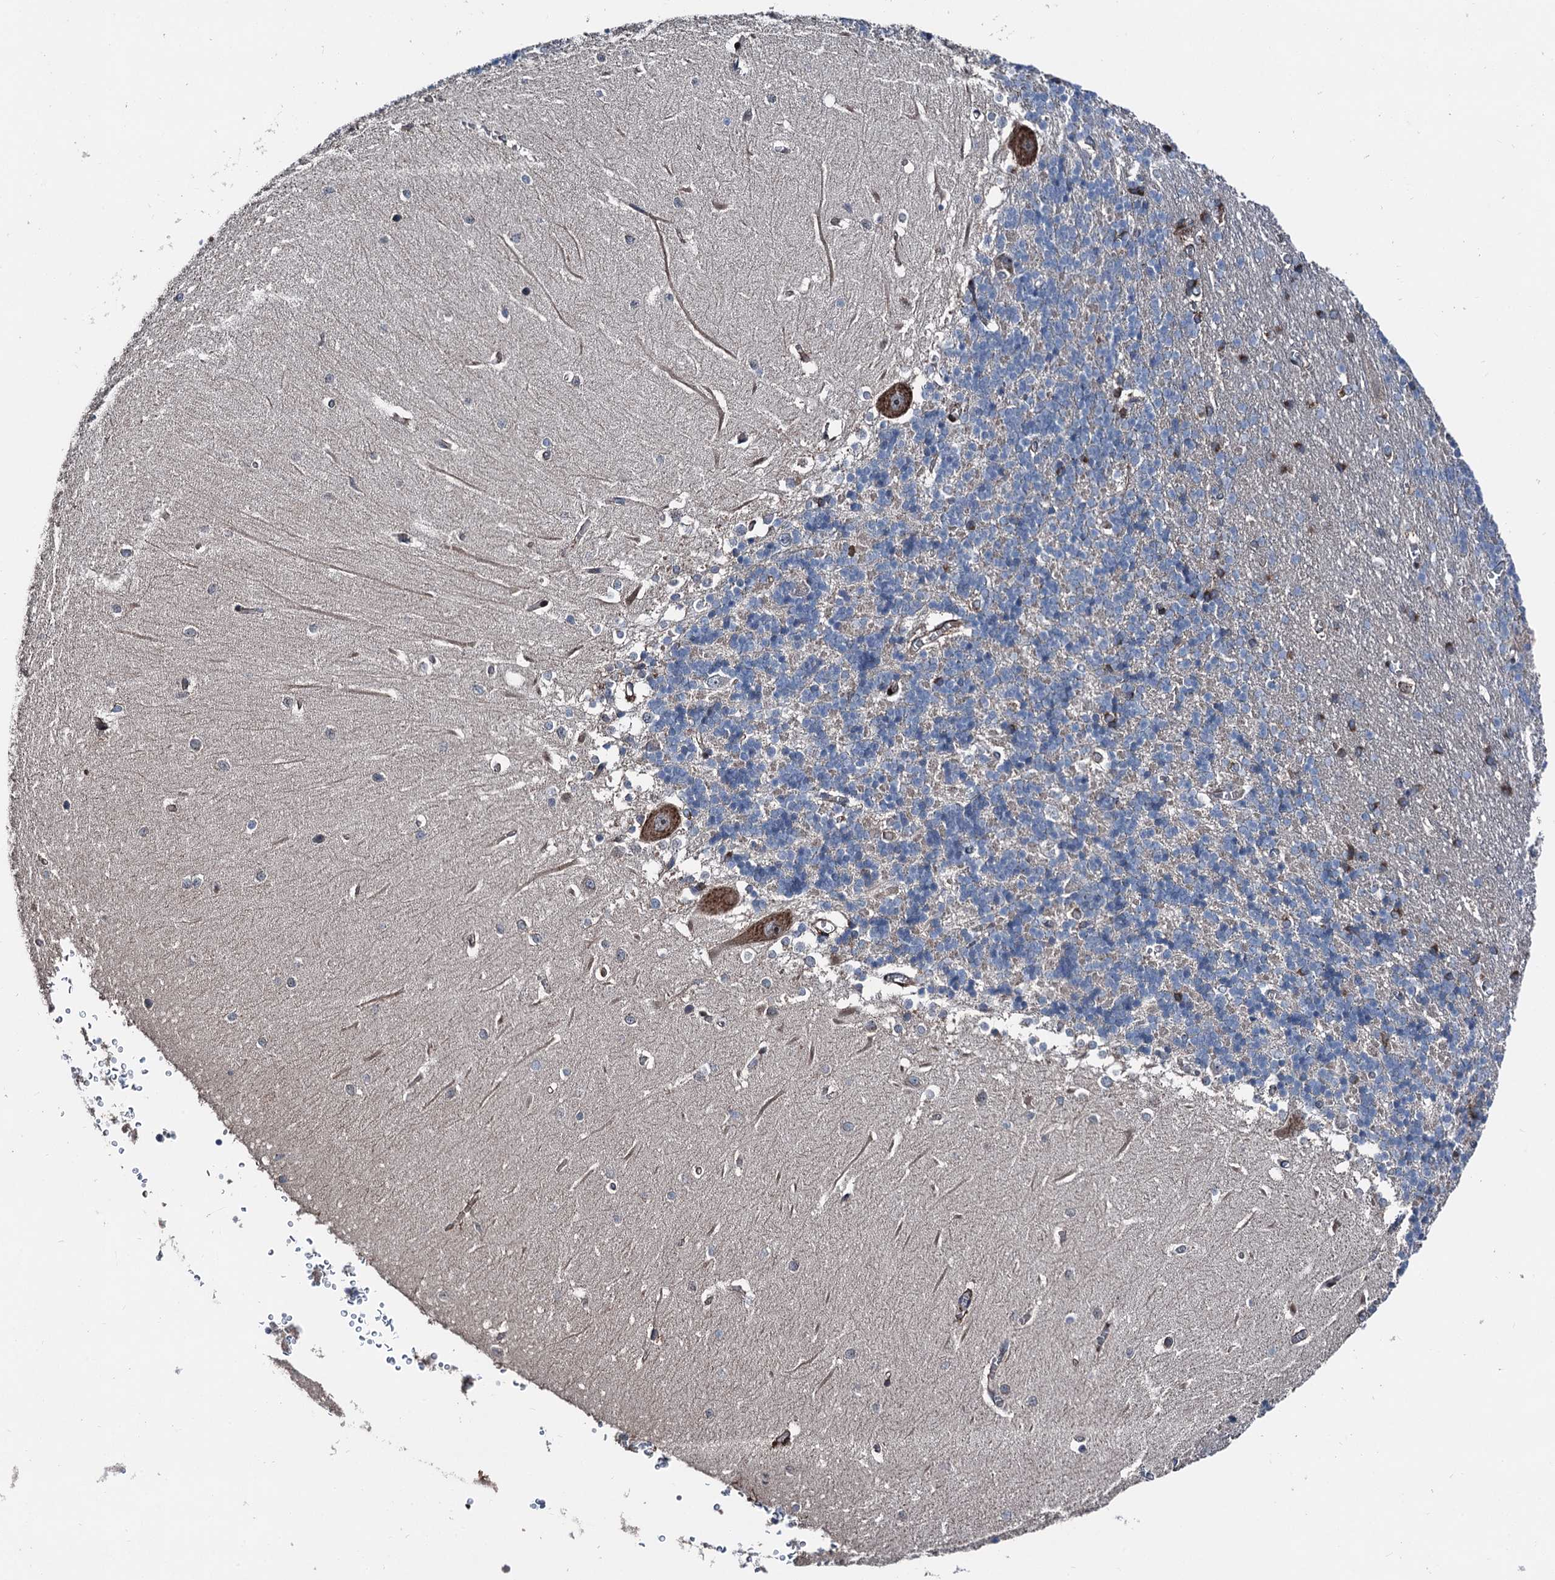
{"staining": {"intensity": "negative", "quantity": "none", "location": "none"}, "tissue": "cerebellum", "cell_type": "Cells in granular layer", "image_type": "normal", "snomed": [{"axis": "morphology", "description": "Normal tissue, NOS"}, {"axis": "topography", "description": "Cerebellum"}], "caption": "This histopathology image is of unremarkable cerebellum stained with immunohistochemistry to label a protein in brown with the nuclei are counter-stained blue. There is no positivity in cells in granular layer.", "gene": "DDIAS", "patient": {"sex": "male", "age": 37}}